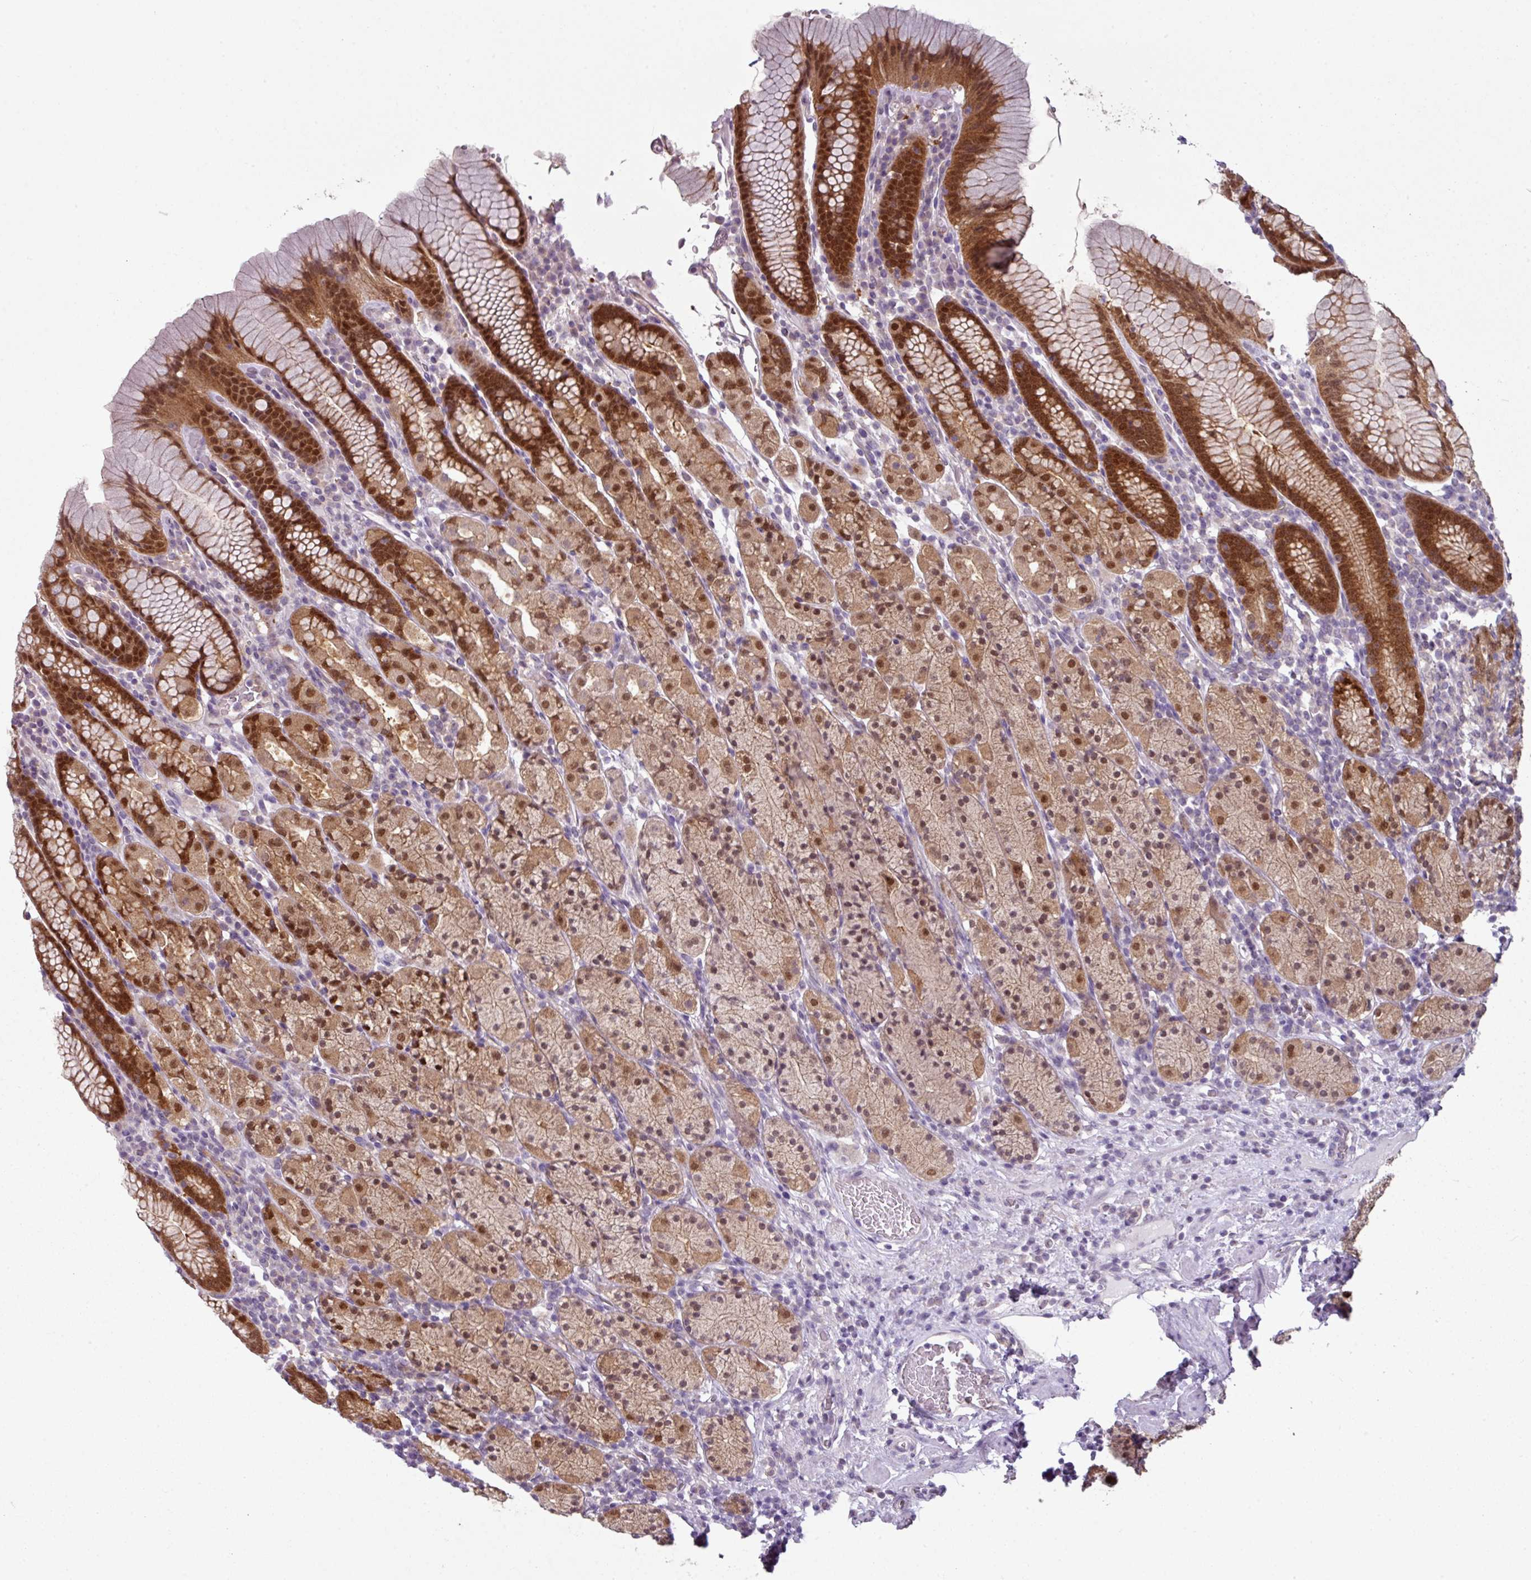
{"staining": {"intensity": "strong", "quantity": ">75%", "location": "cytoplasmic/membranous,nuclear"}, "tissue": "stomach", "cell_type": "Glandular cells", "image_type": "normal", "snomed": [{"axis": "morphology", "description": "Normal tissue, NOS"}, {"axis": "topography", "description": "Stomach, upper"}, {"axis": "topography", "description": "Stomach"}], "caption": "An immunohistochemistry (IHC) photomicrograph of benign tissue is shown. Protein staining in brown labels strong cytoplasmic/membranous,nuclear positivity in stomach within glandular cells.", "gene": "TTLL12", "patient": {"sex": "male", "age": 62}}